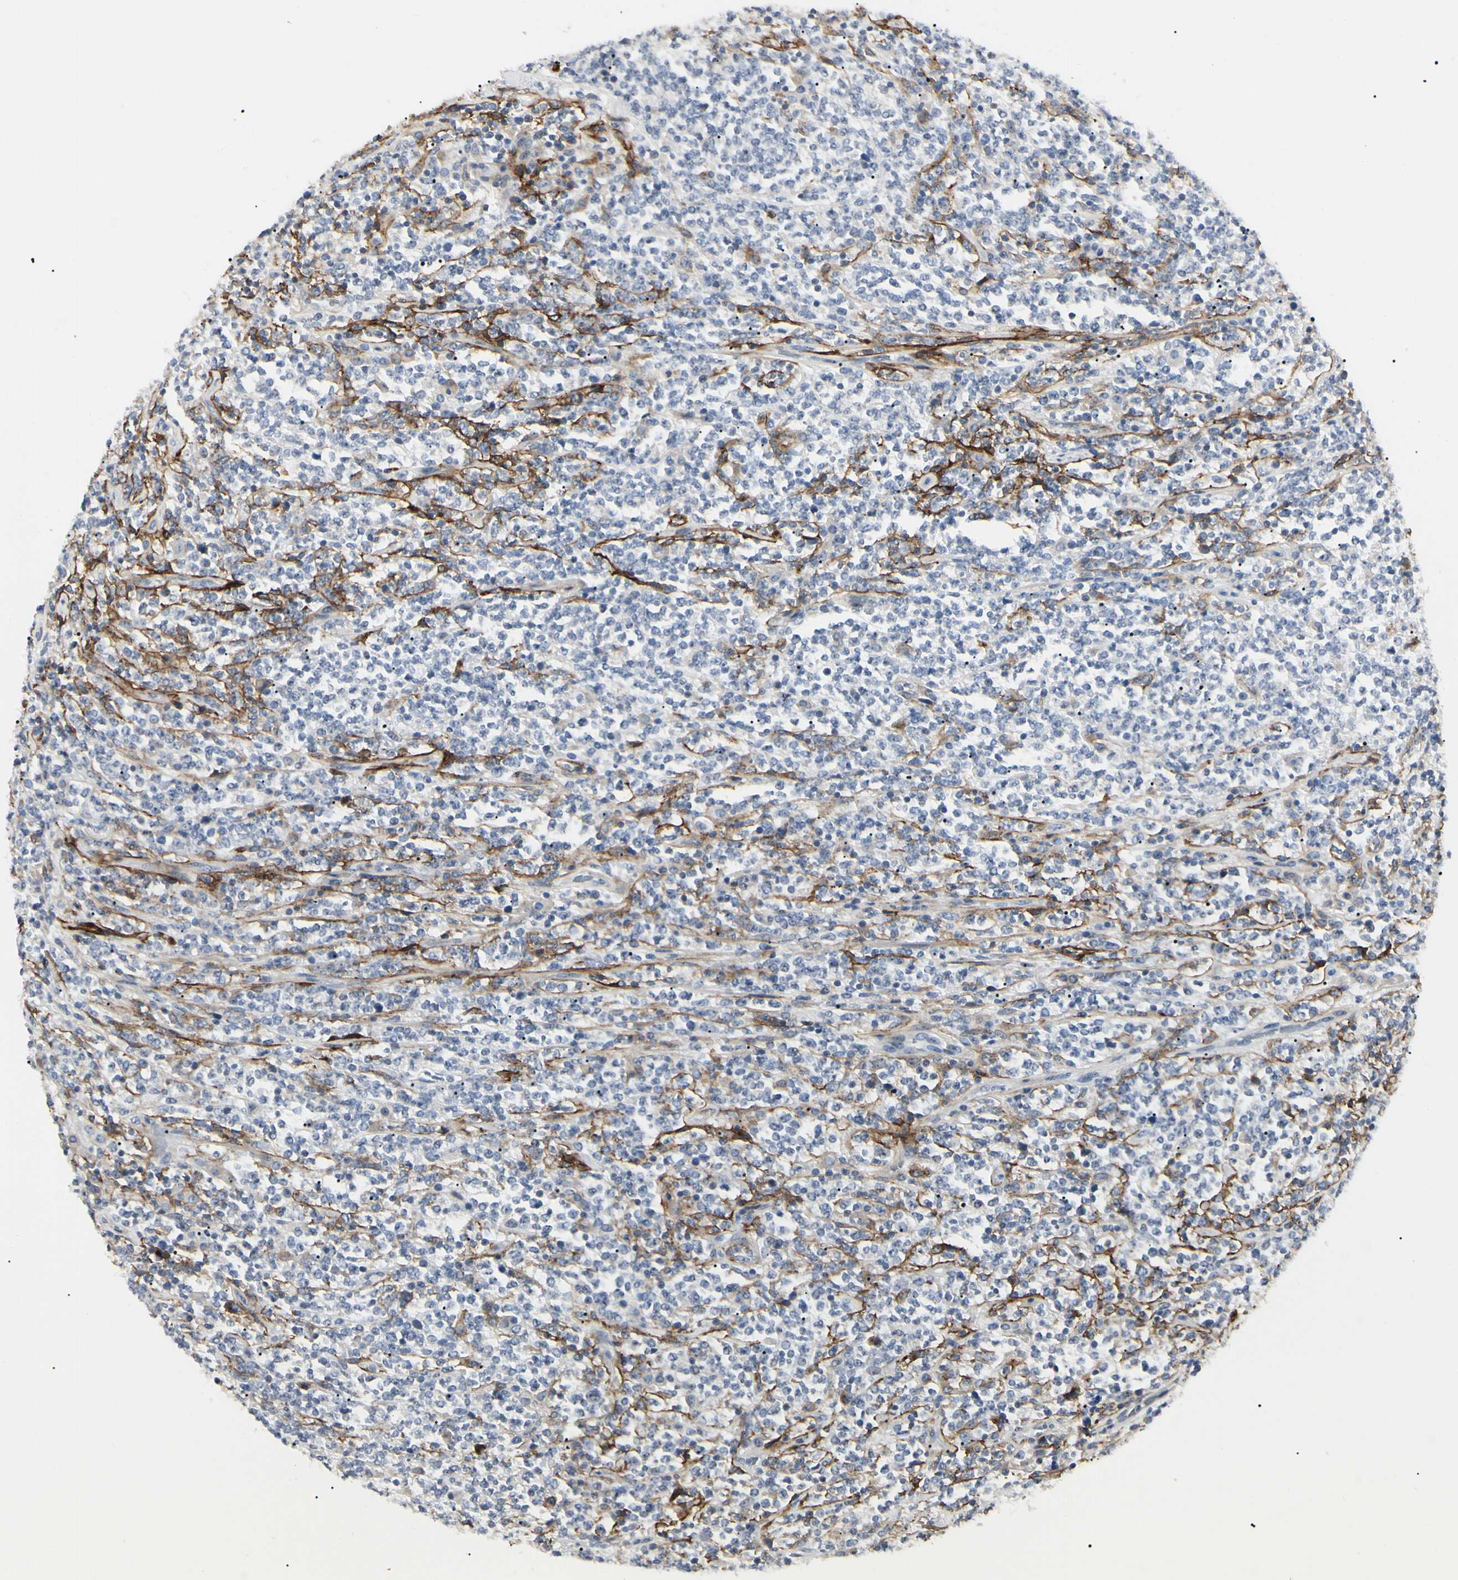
{"staining": {"intensity": "negative", "quantity": "none", "location": "none"}, "tissue": "lymphoma", "cell_type": "Tumor cells", "image_type": "cancer", "snomed": [{"axis": "morphology", "description": "Malignant lymphoma, non-Hodgkin's type, High grade"}, {"axis": "topography", "description": "Soft tissue"}], "caption": "Tumor cells show no significant protein positivity in lymphoma. (Immunohistochemistry (ihc), brightfield microscopy, high magnification).", "gene": "GGT5", "patient": {"sex": "male", "age": 18}}